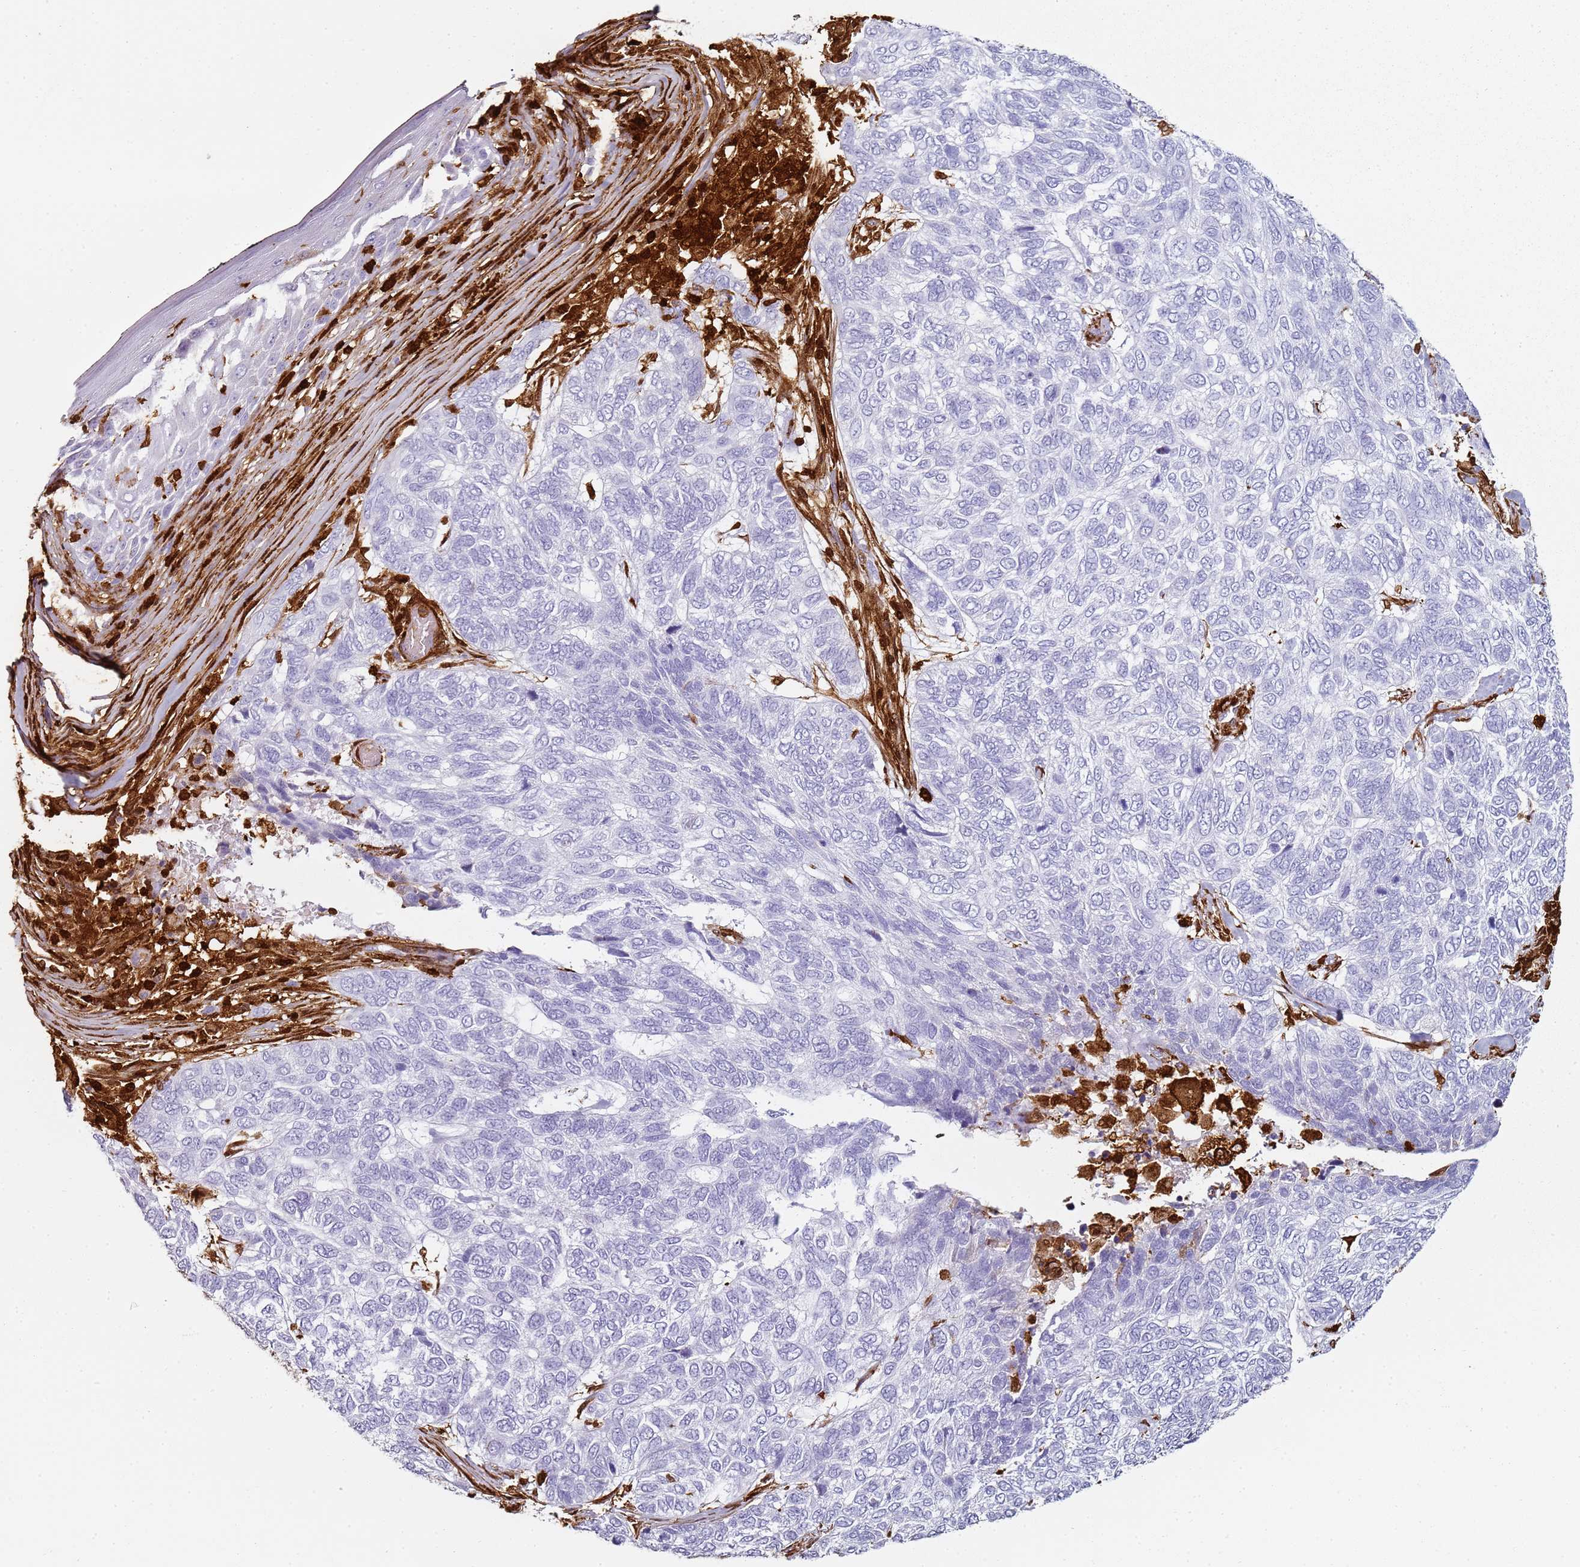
{"staining": {"intensity": "negative", "quantity": "none", "location": "none"}, "tissue": "skin cancer", "cell_type": "Tumor cells", "image_type": "cancer", "snomed": [{"axis": "morphology", "description": "Basal cell carcinoma"}, {"axis": "topography", "description": "Skin"}], "caption": "Immunohistochemistry histopathology image of neoplastic tissue: skin cancer (basal cell carcinoma) stained with DAB demonstrates no significant protein positivity in tumor cells.", "gene": "S100A4", "patient": {"sex": "female", "age": 65}}